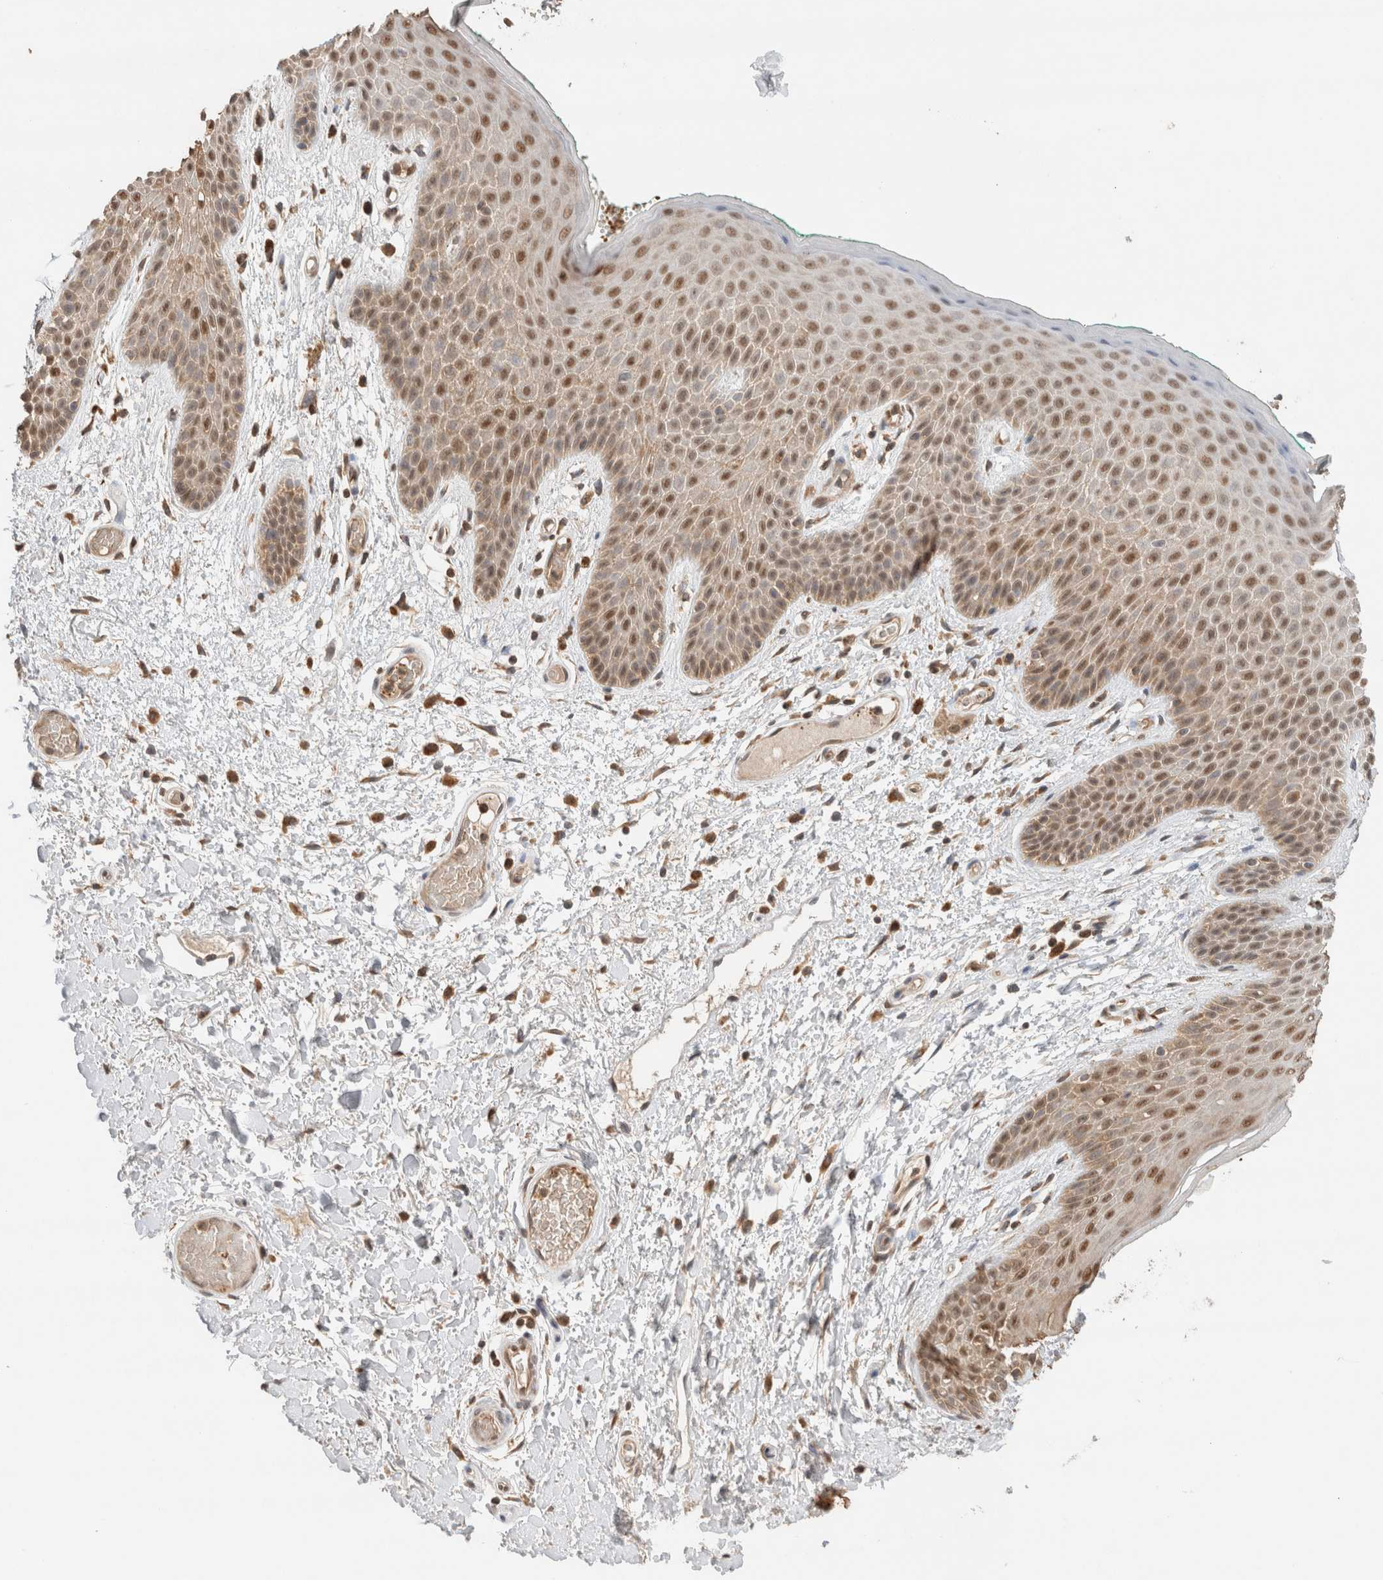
{"staining": {"intensity": "moderate", "quantity": ">75%", "location": "cytoplasmic/membranous,nuclear"}, "tissue": "skin", "cell_type": "Epidermal cells", "image_type": "normal", "snomed": [{"axis": "morphology", "description": "Normal tissue, NOS"}, {"axis": "topography", "description": "Anal"}], "caption": "Epidermal cells show medium levels of moderate cytoplasmic/membranous,nuclear positivity in about >75% of cells in unremarkable skin.", "gene": "CA13", "patient": {"sex": "male", "age": 74}}